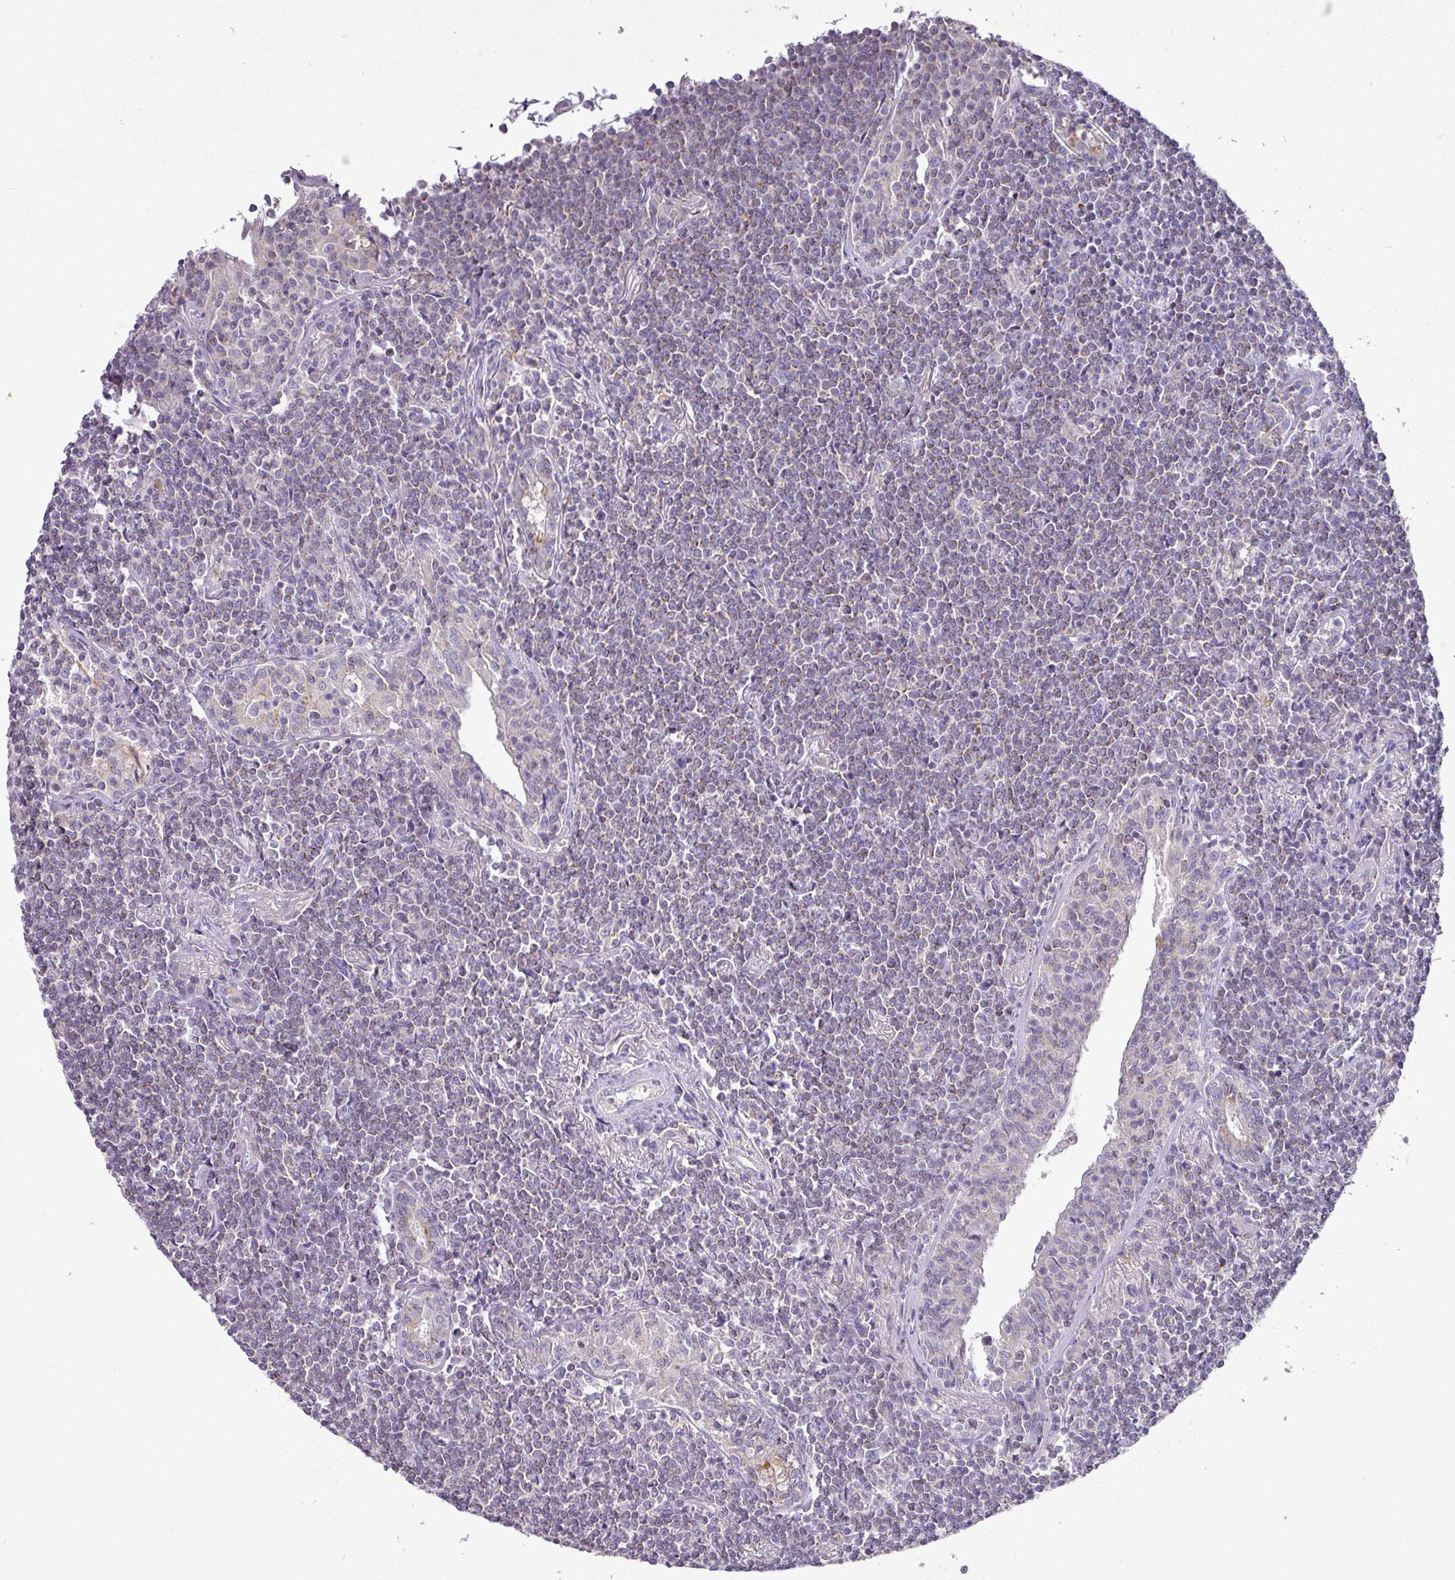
{"staining": {"intensity": "negative", "quantity": "none", "location": "none"}, "tissue": "lymphoma", "cell_type": "Tumor cells", "image_type": "cancer", "snomed": [{"axis": "morphology", "description": "Malignant lymphoma, non-Hodgkin's type, Low grade"}, {"axis": "topography", "description": "Lung"}], "caption": "There is no significant expression in tumor cells of lymphoma. The staining is performed using DAB (3,3'-diaminobenzidine) brown chromogen with nuclei counter-stained in using hematoxylin.", "gene": "TRAPPC1", "patient": {"sex": "female", "age": 71}}